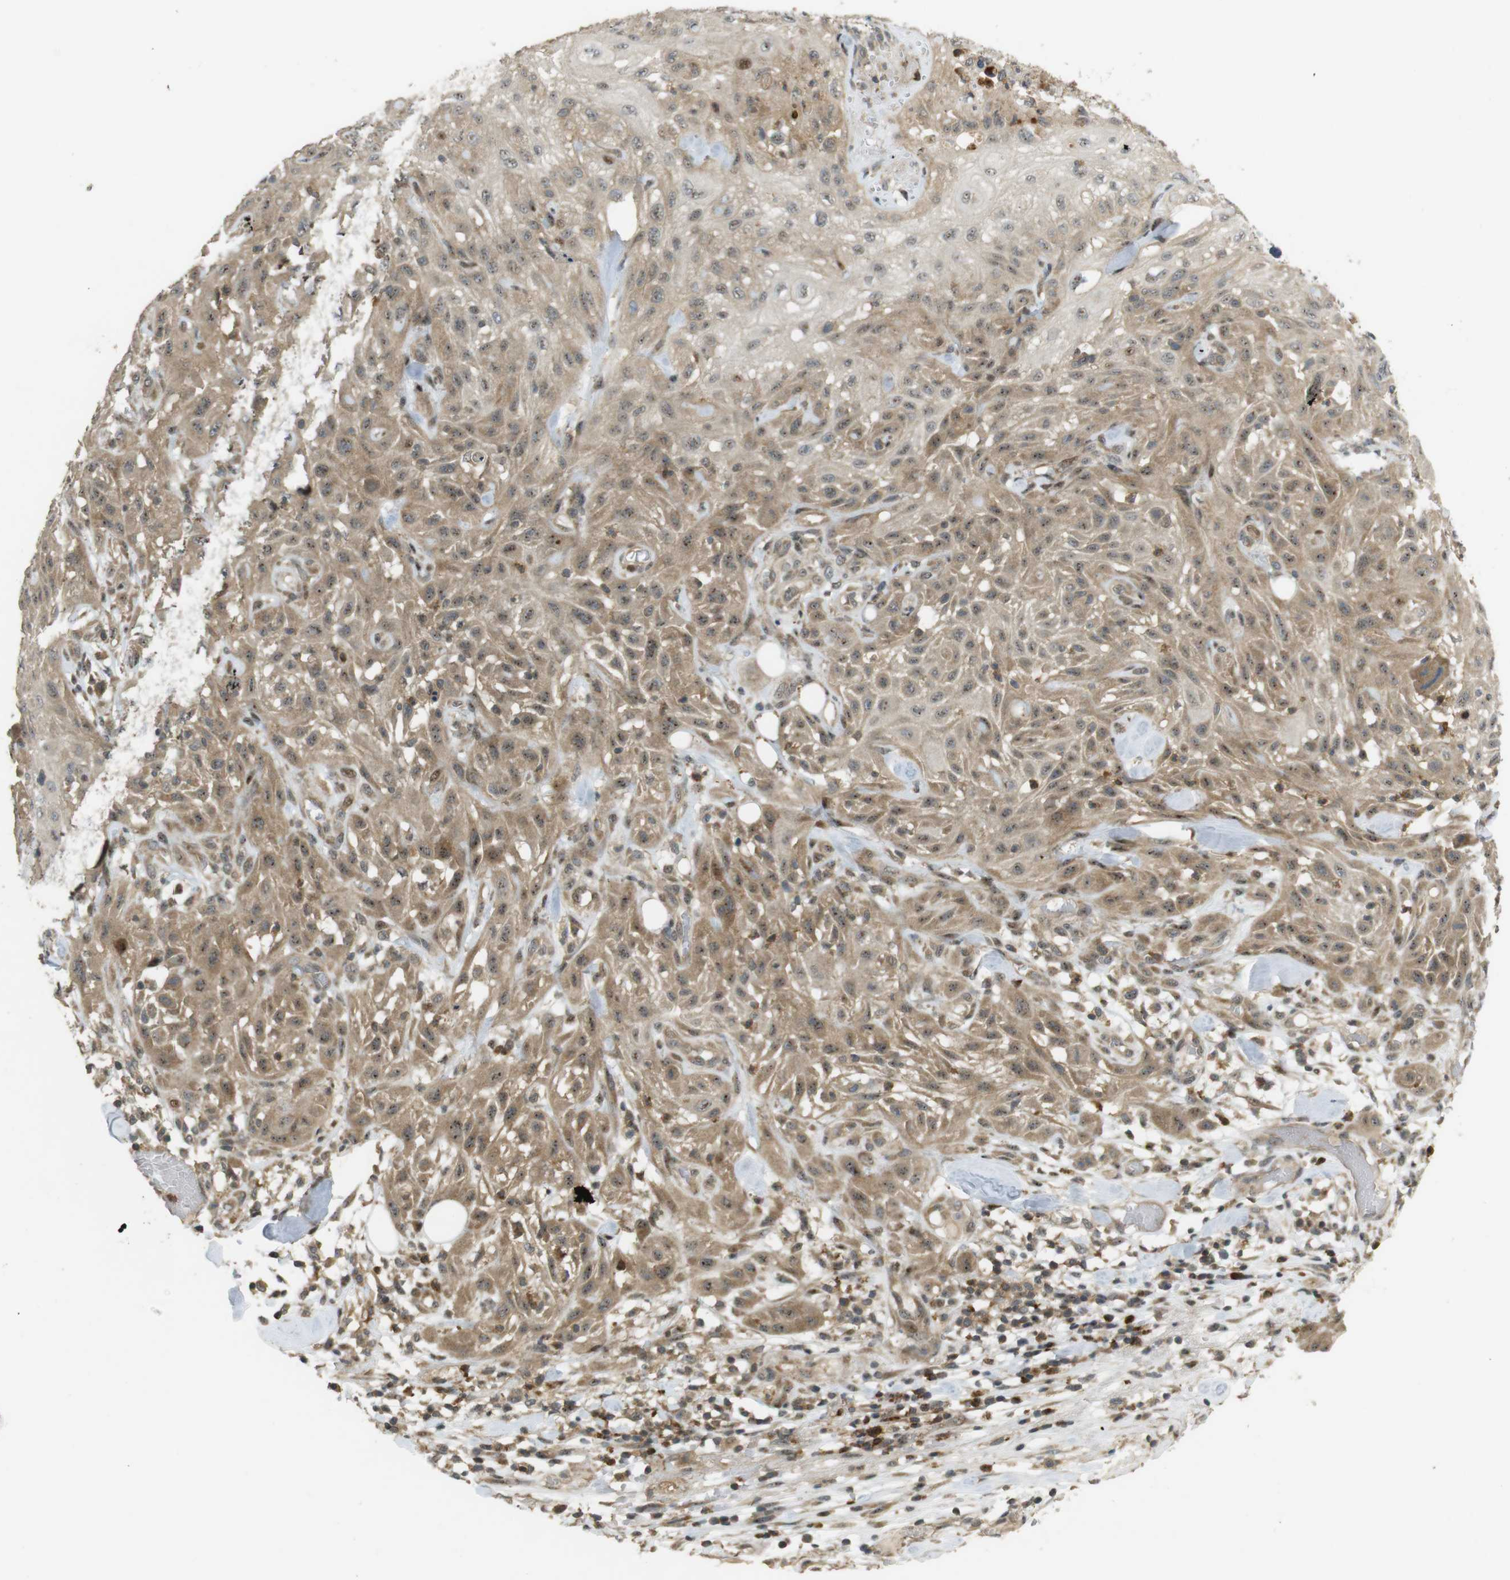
{"staining": {"intensity": "moderate", "quantity": ">75%", "location": "cytoplasmic/membranous,nuclear"}, "tissue": "skin cancer", "cell_type": "Tumor cells", "image_type": "cancer", "snomed": [{"axis": "morphology", "description": "Squamous cell carcinoma, NOS"}, {"axis": "topography", "description": "Skin"}], "caption": "The histopathology image demonstrates staining of squamous cell carcinoma (skin), revealing moderate cytoplasmic/membranous and nuclear protein expression (brown color) within tumor cells.", "gene": "TMX3", "patient": {"sex": "male", "age": 75}}